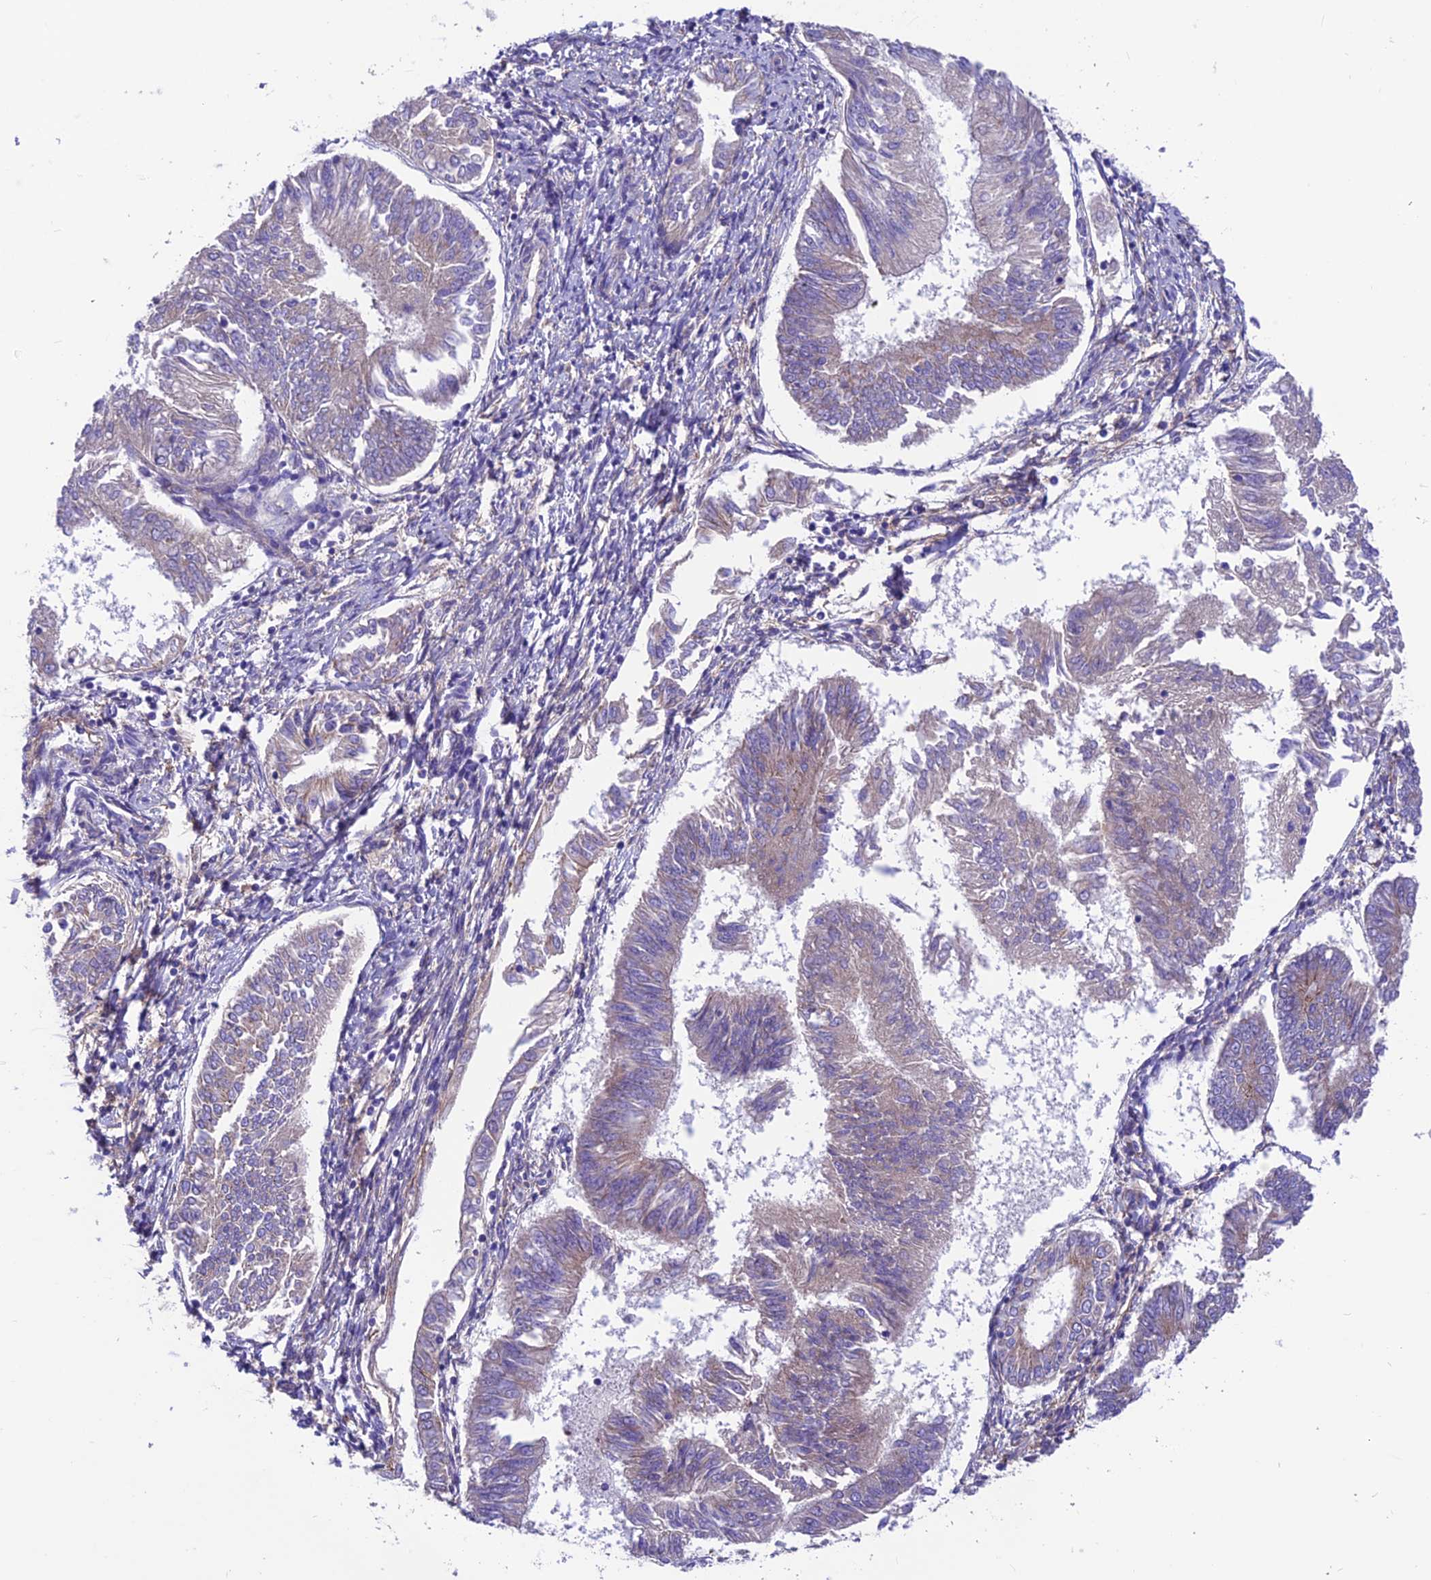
{"staining": {"intensity": "weak", "quantity": "<25%", "location": "cytoplasmic/membranous"}, "tissue": "endometrial cancer", "cell_type": "Tumor cells", "image_type": "cancer", "snomed": [{"axis": "morphology", "description": "Adenocarcinoma, NOS"}, {"axis": "topography", "description": "Endometrium"}], "caption": "High magnification brightfield microscopy of endometrial cancer stained with DAB (3,3'-diaminobenzidine) (brown) and counterstained with hematoxylin (blue): tumor cells show no significant expression.", "gene": "VPS16", "patient": {"sex": "female", "age": 58}}